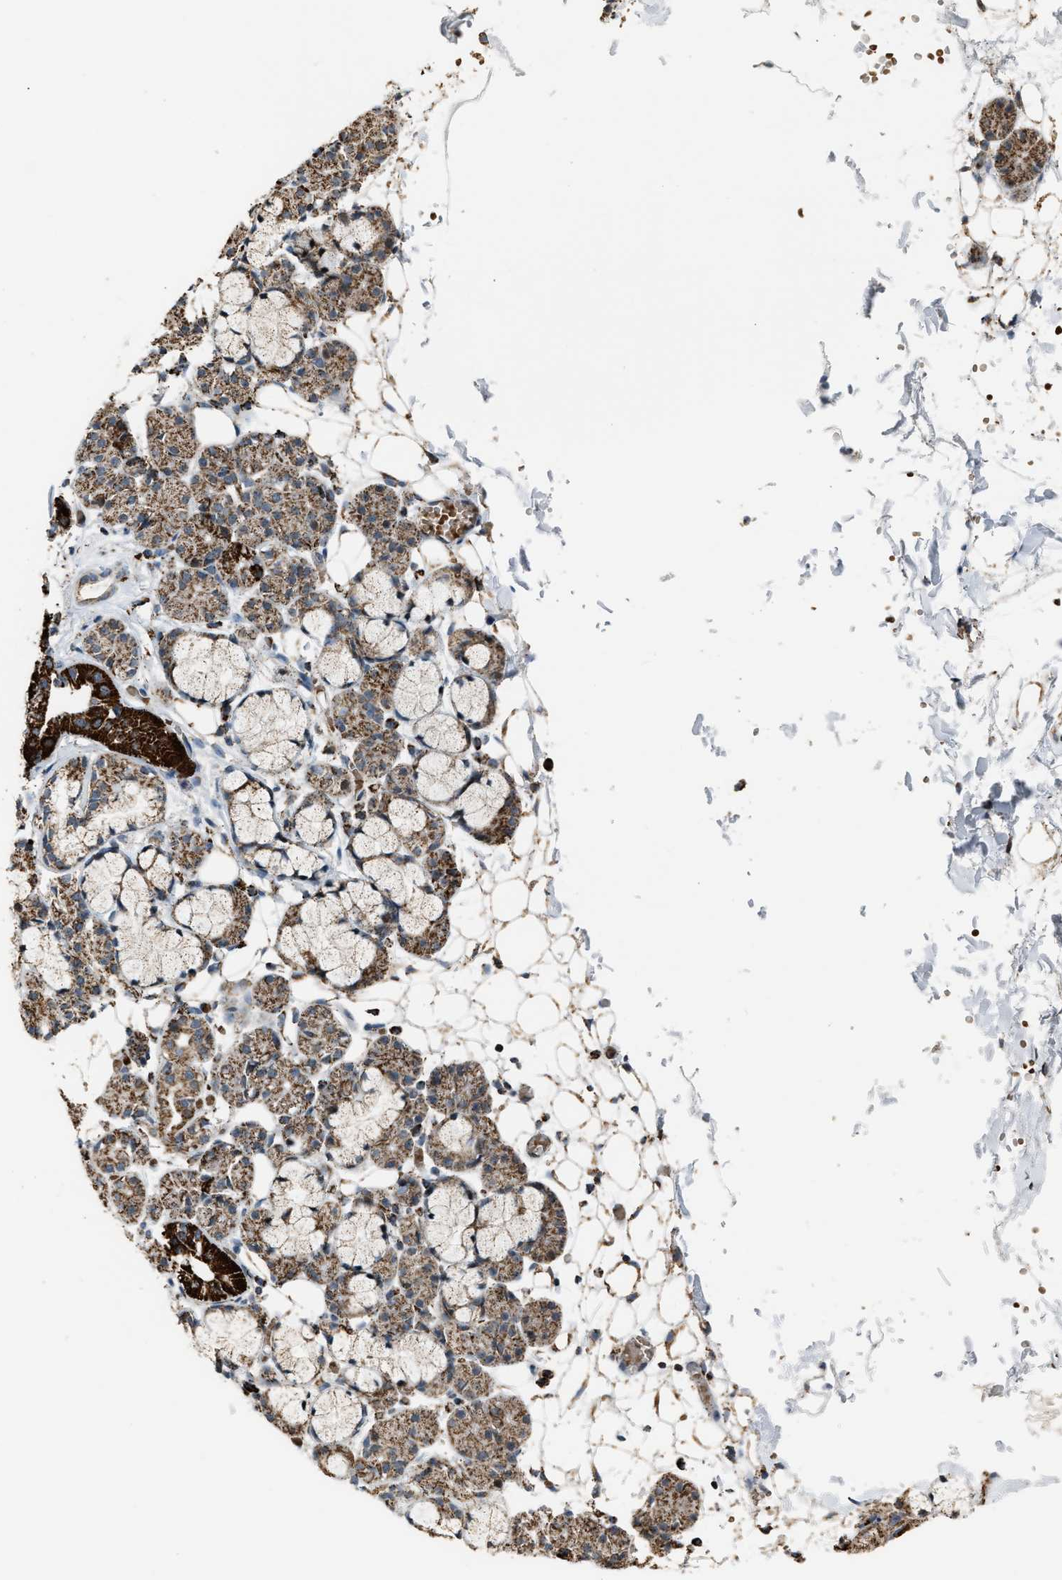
{"staining": {"intensity": "strong", "quantity": "25%-75%", "location": "cytoplasmic/membranous"}, "tissue": "salivary gland", "cell_type": "Glandular cells", "image_type": "normal", "snomed": [{"axis": "morphology", "description": "Normal tissue, NOS"}, {"axis": "topography", "description": "Salivary gland"}], "caption": "Brown immunohistochemical staining in normal human salivary gland reveals strong cytoplasmic/membranous staining in approximately 25%-75% of glandular cells. Using DAB (brown) and hematoxylin (blue) stains, captured at high magnification using brightfield microscopy.", "gene": "CHN2", "patient": {"sex": "male", "age": 63}}